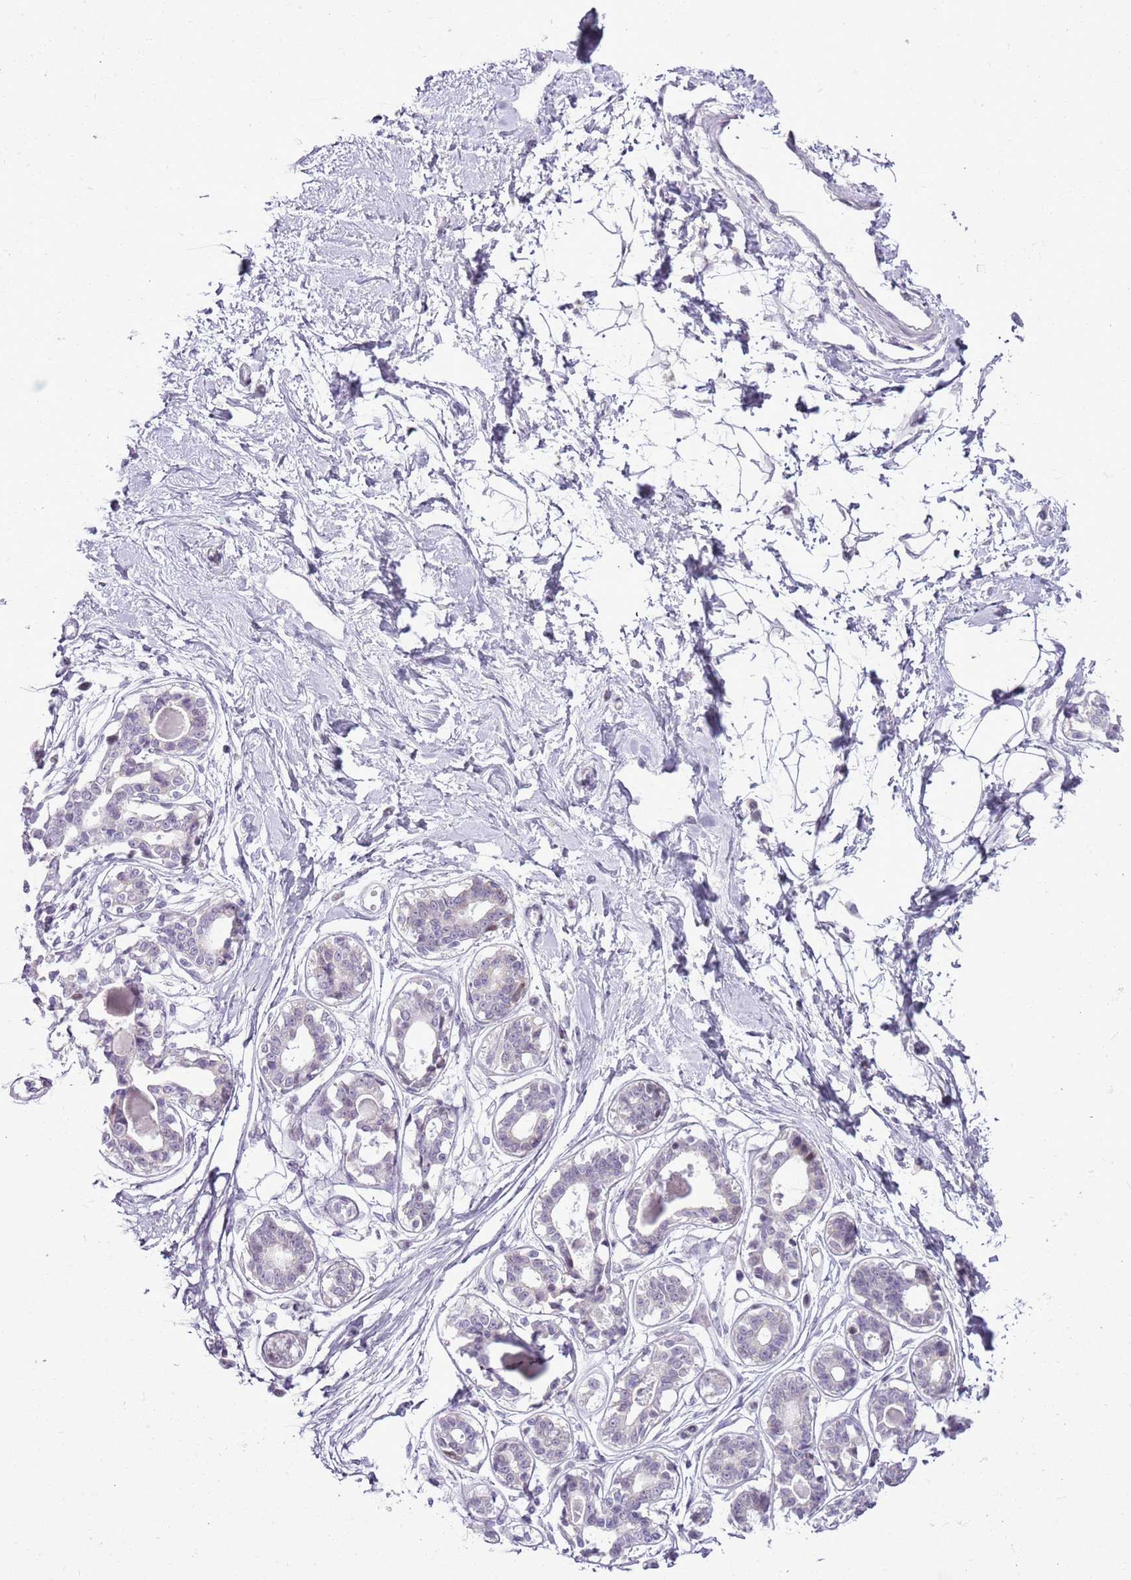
{"staining": {"intensity": "negative", "quantity": "none", "location": "none"}, "tissue": "breast", "cell_type": "Adipocytes", "image_type": "normal", "snomed": [{"axis": "morphology", "description": "Normal tissue, NOS"}, {"axis": "topography", "description": "Breast"}], "caption": "DAB immunohistochemical staining of normal human breast exhibits no significant positivity in adipocytes.", "gene": "RPL3L", "patient": {"sex": "female", "age": 45}}